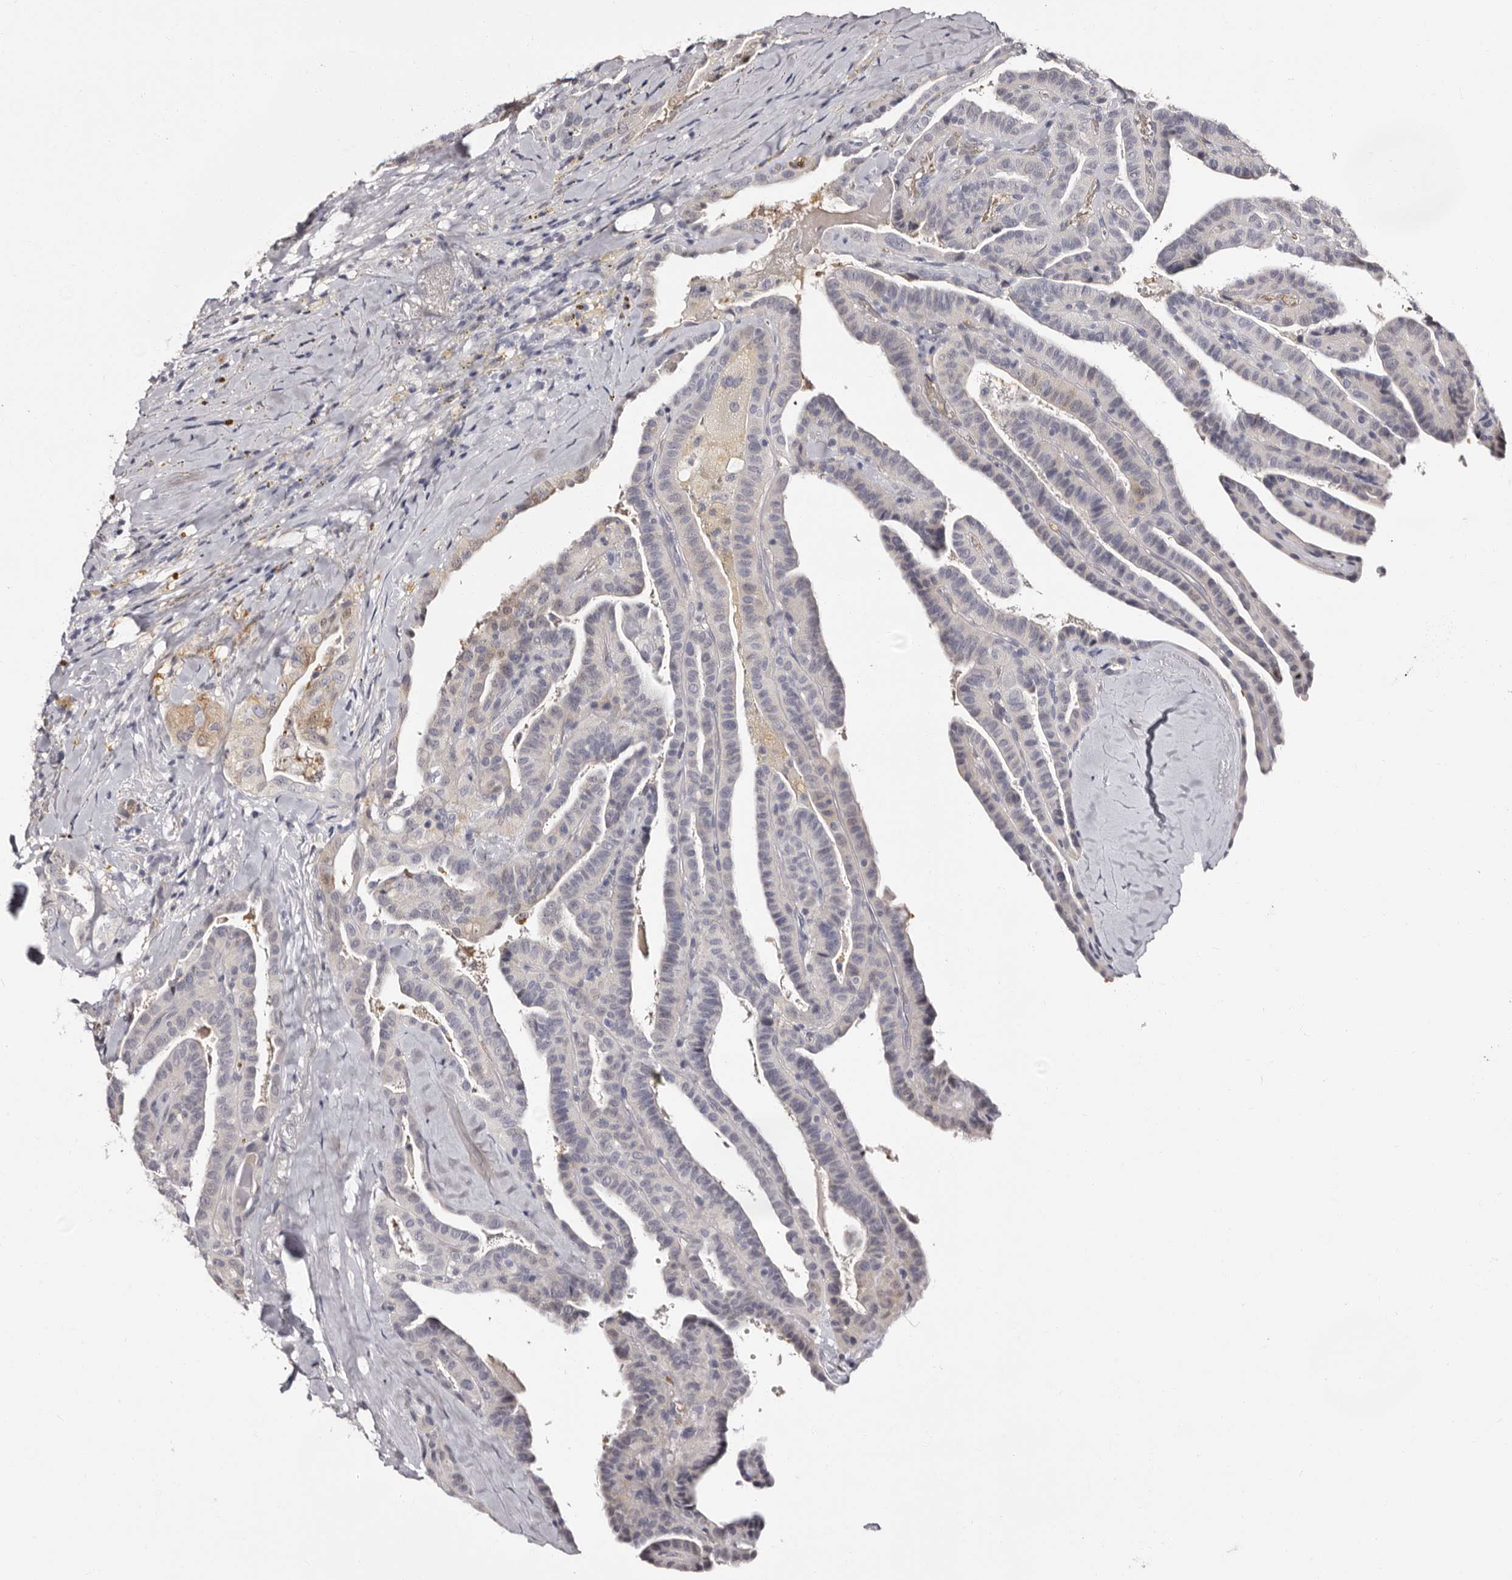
{"staining": {"intensity": "negative", "quantity": "none", "location": "none"}, "tissue": "thyroid cancer", "cell_type": "Tumor cells", "image_type": "cancer", "snomed": [{"axis": "morphology", "description": "Papillary adenocarcinoma, NOS"}, {"axis": "topography", "description": "Thyroid gland"}], "caption": "IHC photomicrograph of papillary adenocarcinoma (thyroid) stained for a protein (brown), which shows no positivity in tumor cells.", "gene": "BPGM", "patient": {"sex": "male", "age": 77}}